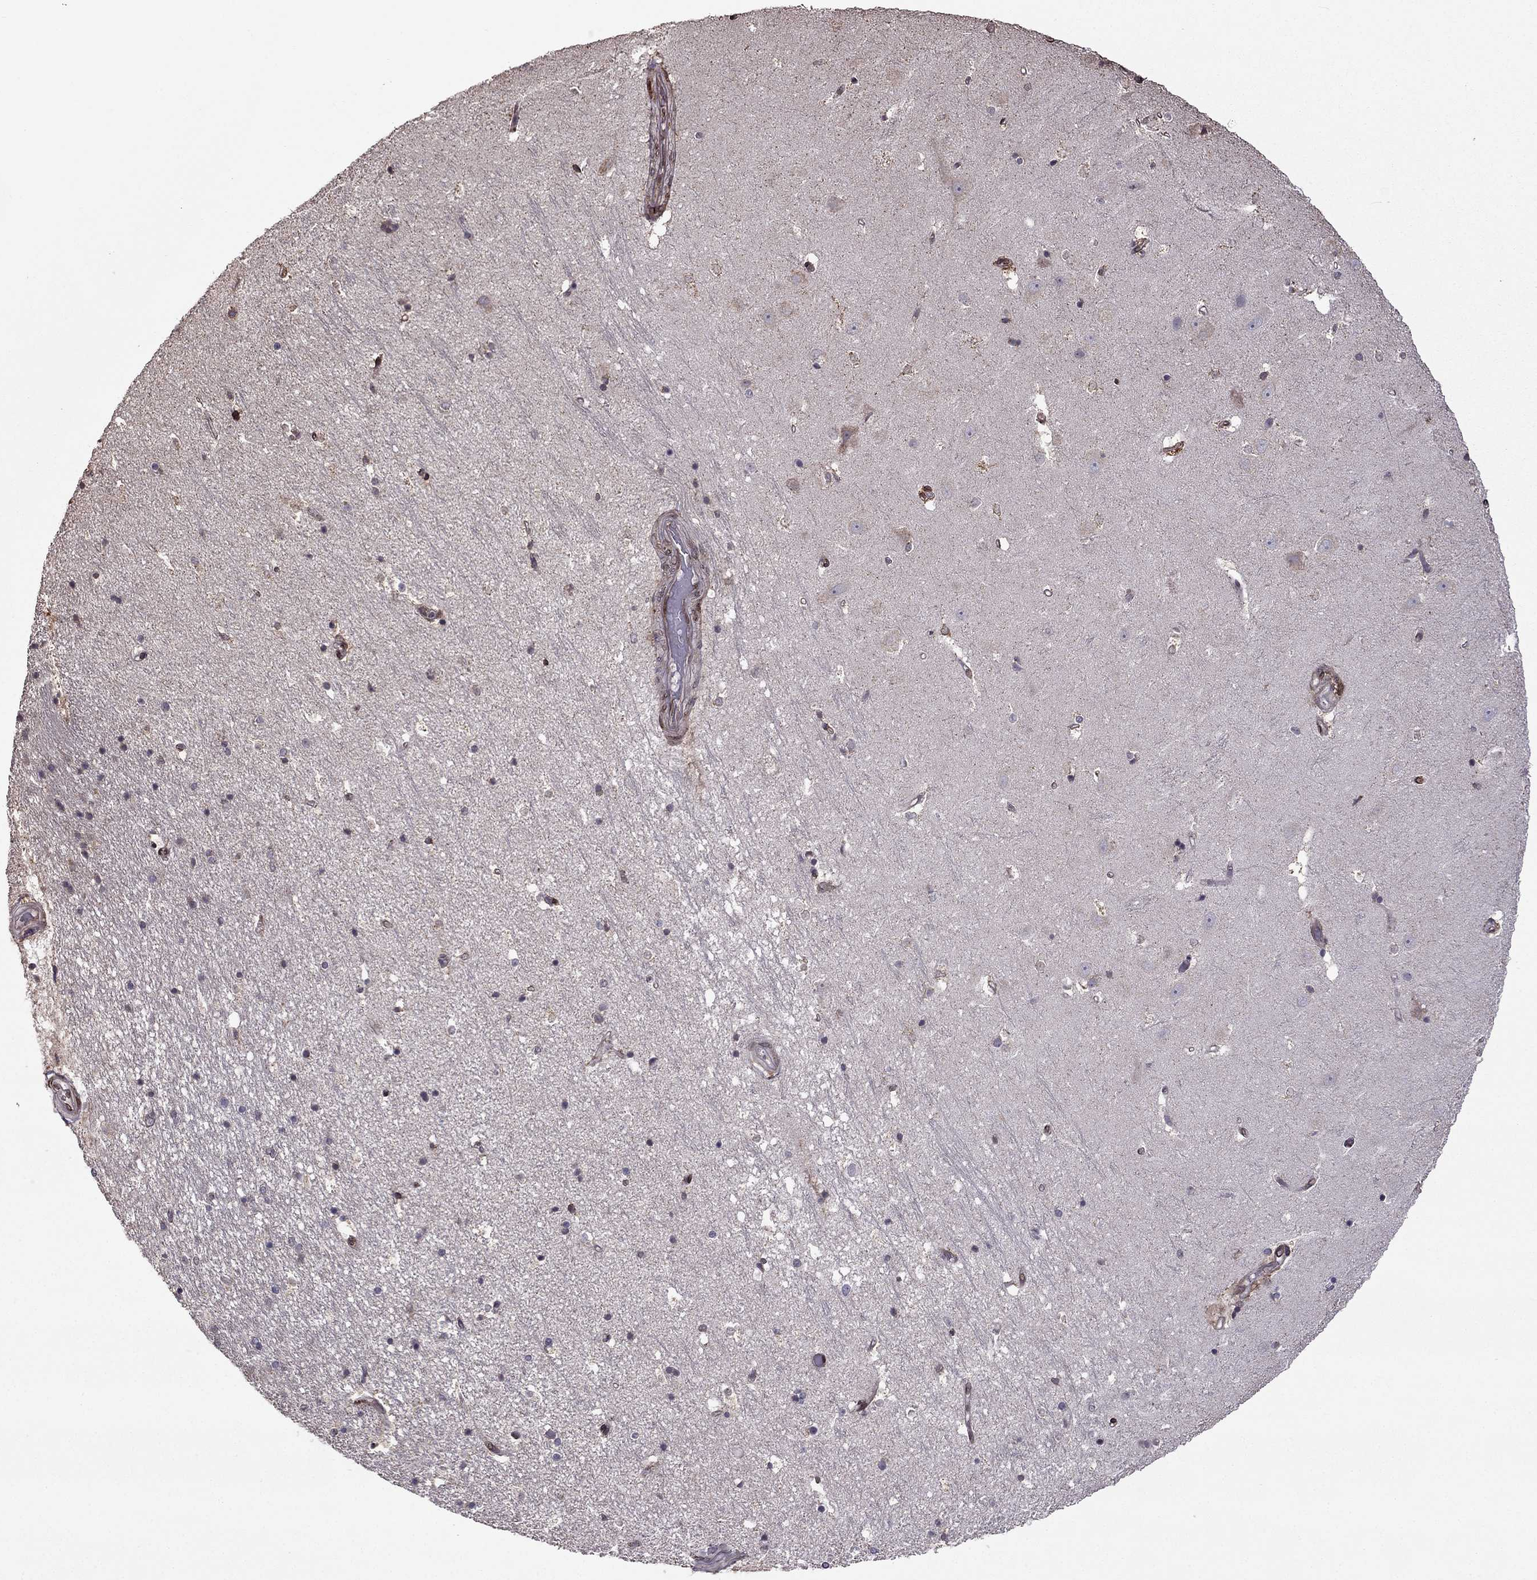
{"staining": {"intensity": "negative", "quantity": "none", "location": "none"}, "tissue": "hippocampus", "cell_type": "Glial cells", "image_type": "normal", "snomed": [{"axis": "morphology", "description": "Normal tissue, NOS"}, {"axis": "topography", "description": "Hippocampus"}], "caption": "High magnification brightfield microscopy of unremarkable hippocampus stained with DAB (brown) and counterstained with hematoxylin (blue): glial cells show no significant positivity.", "gene": "IKBIP", "patient": {"sex": "male", "age": 44}}